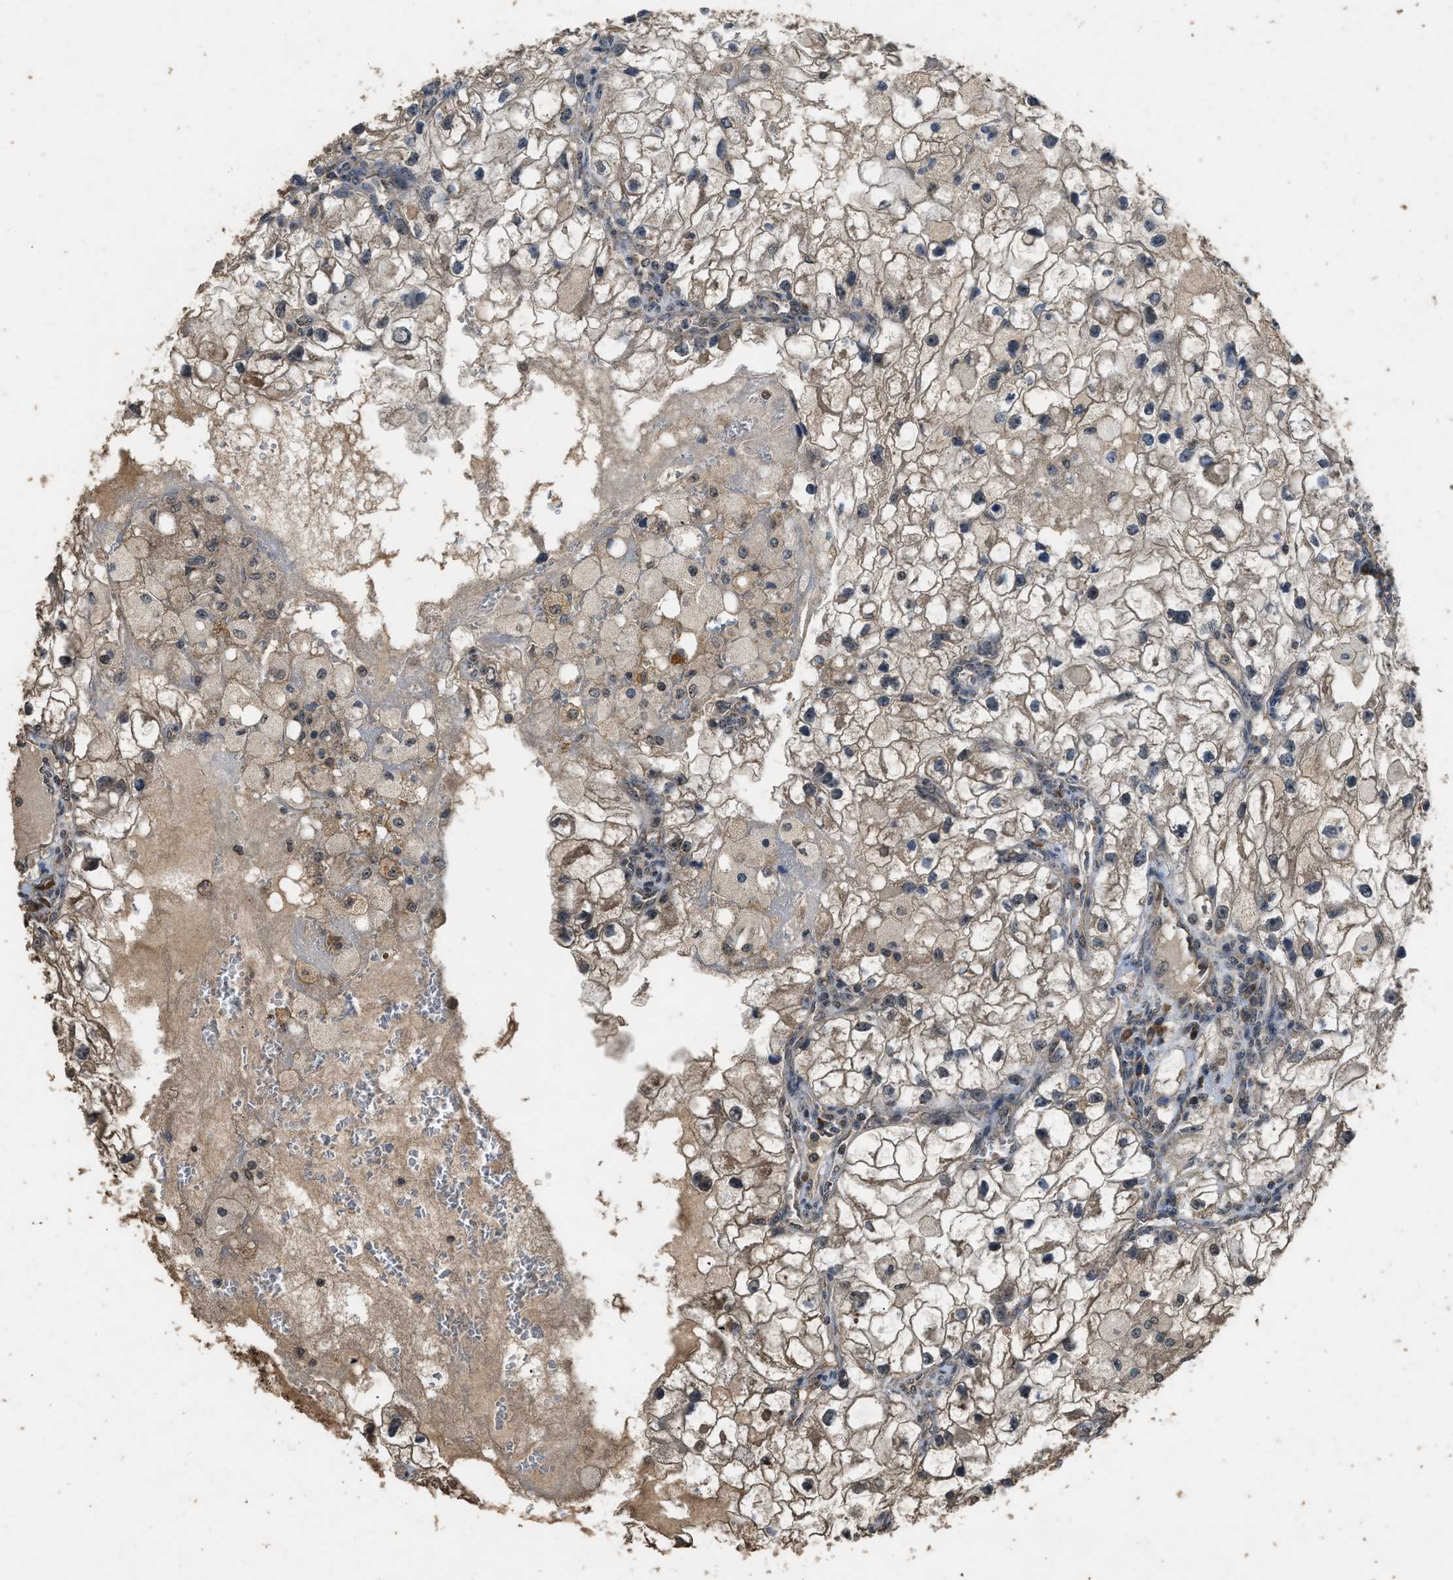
{"staining": {"intensity": "weak", "quantity": ">75%", "location": "cytoplasmic/membranous"}, "tissue": "renal cancer", "cell_type": "Tumor cells", "image_type": "cancer", "snomed": [{"axis": "morphology", "description": "Adenocarcinoma, NOS"}, {"axis": "topography", "description": "Kidney"}], "caption": "This is a histology image of IHC staining of renal cancer, which shows weak expression in the cytoplasmic/membranous of tumor cells.", "gene": "DENND6B", "patient": {"sex": "female", "age": 70}}